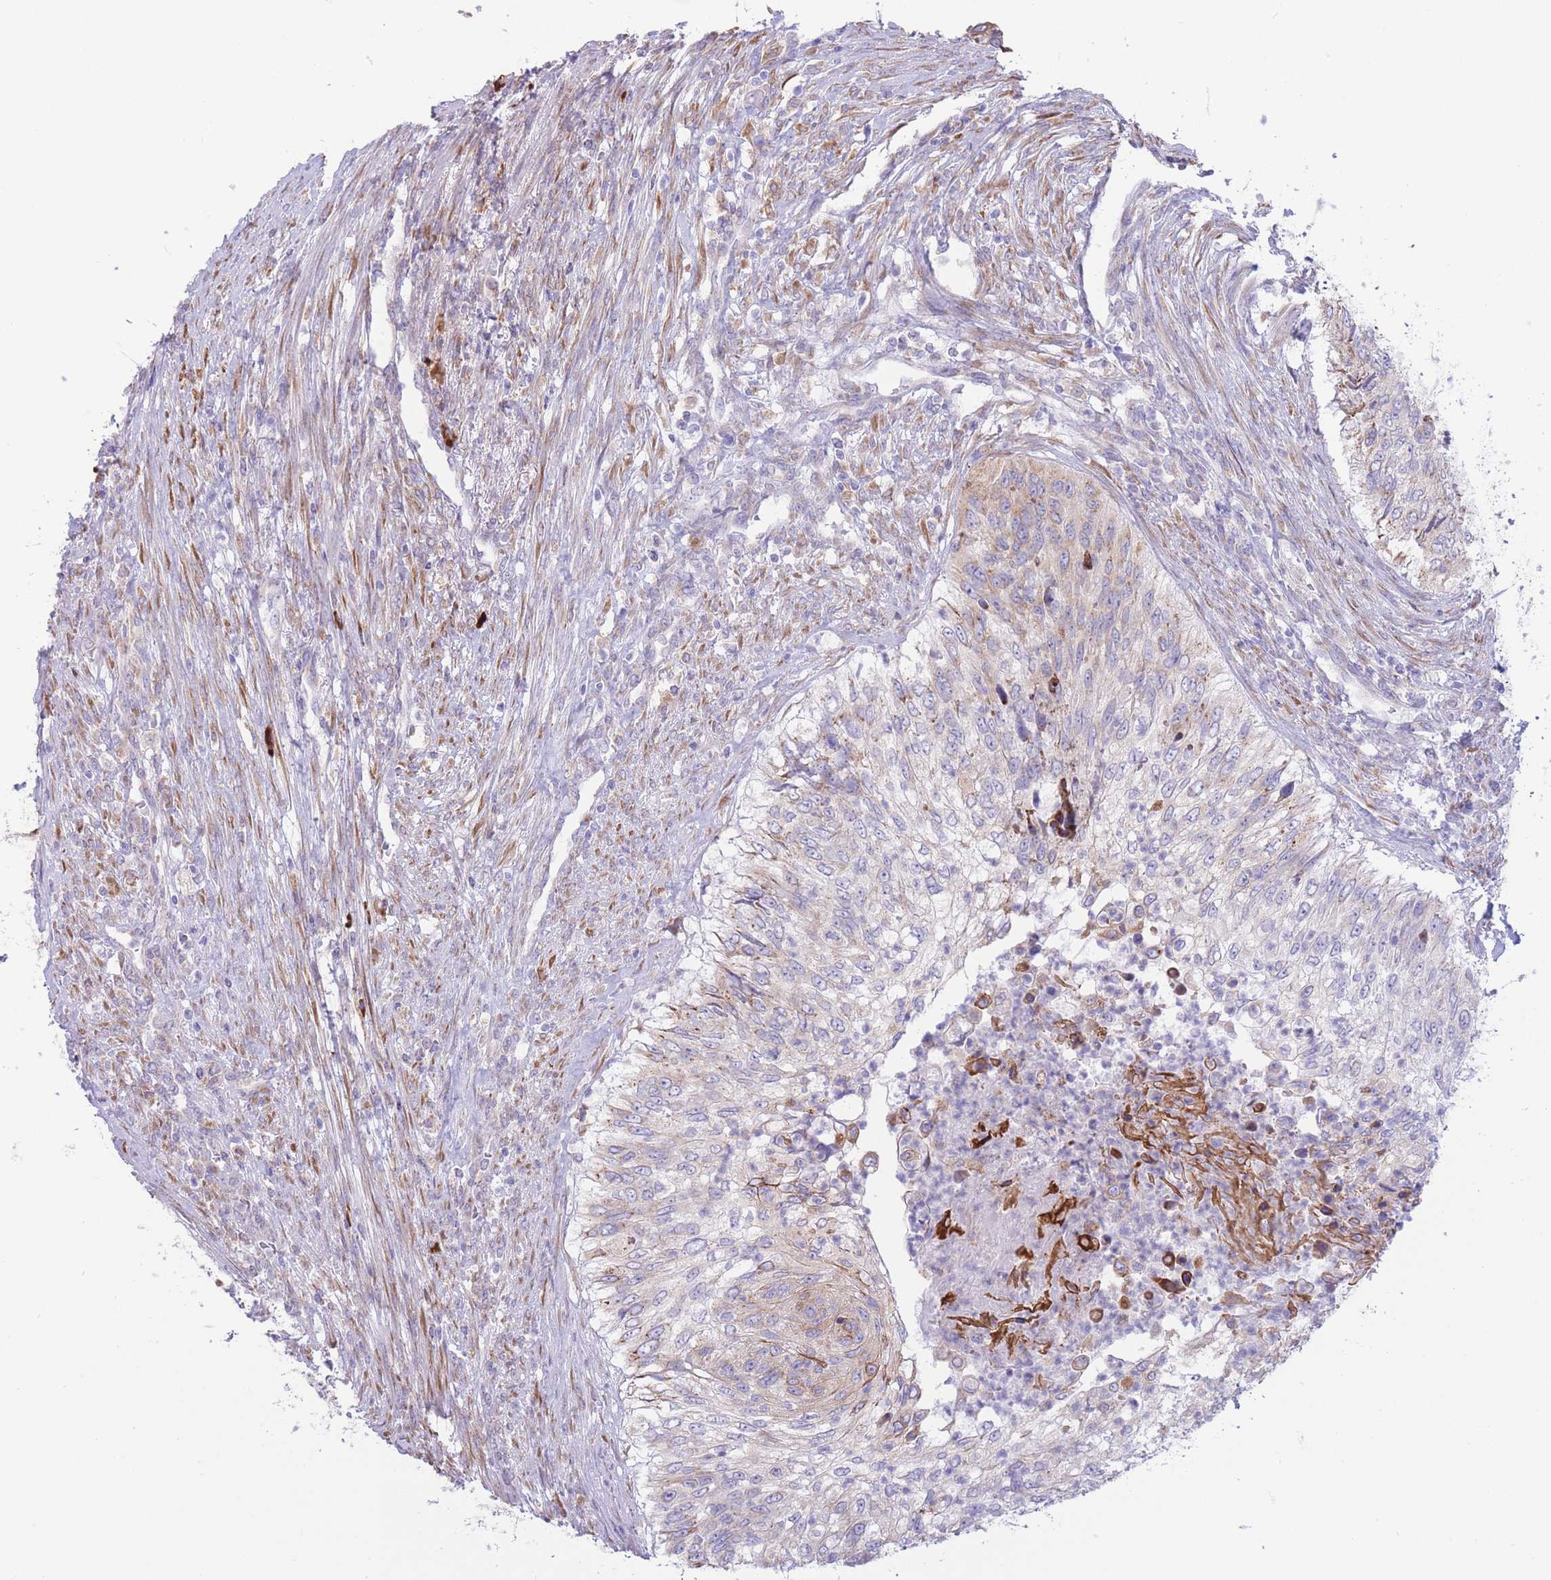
{"staining": {"intensity": "weak", "quantity": "<25%", "location": "cytoplasmic/membranous"}, "tissue": "urothelial cancer", "cell_type": "Tumor cells", "image_type": "cancer", "snomed": [{"axis": "morphology", "description": "Urothelial carcinoma, High grade"}, {"axis": "topography", "description": "Urinary bladder"}], "caption": "This is an immunohistochemistry micrograph of human high-grade urothelial carcinoma. There is no expression in tumor cells.", "gene": "MYDGF", "patient": {"sex": "female", "age": 60}}